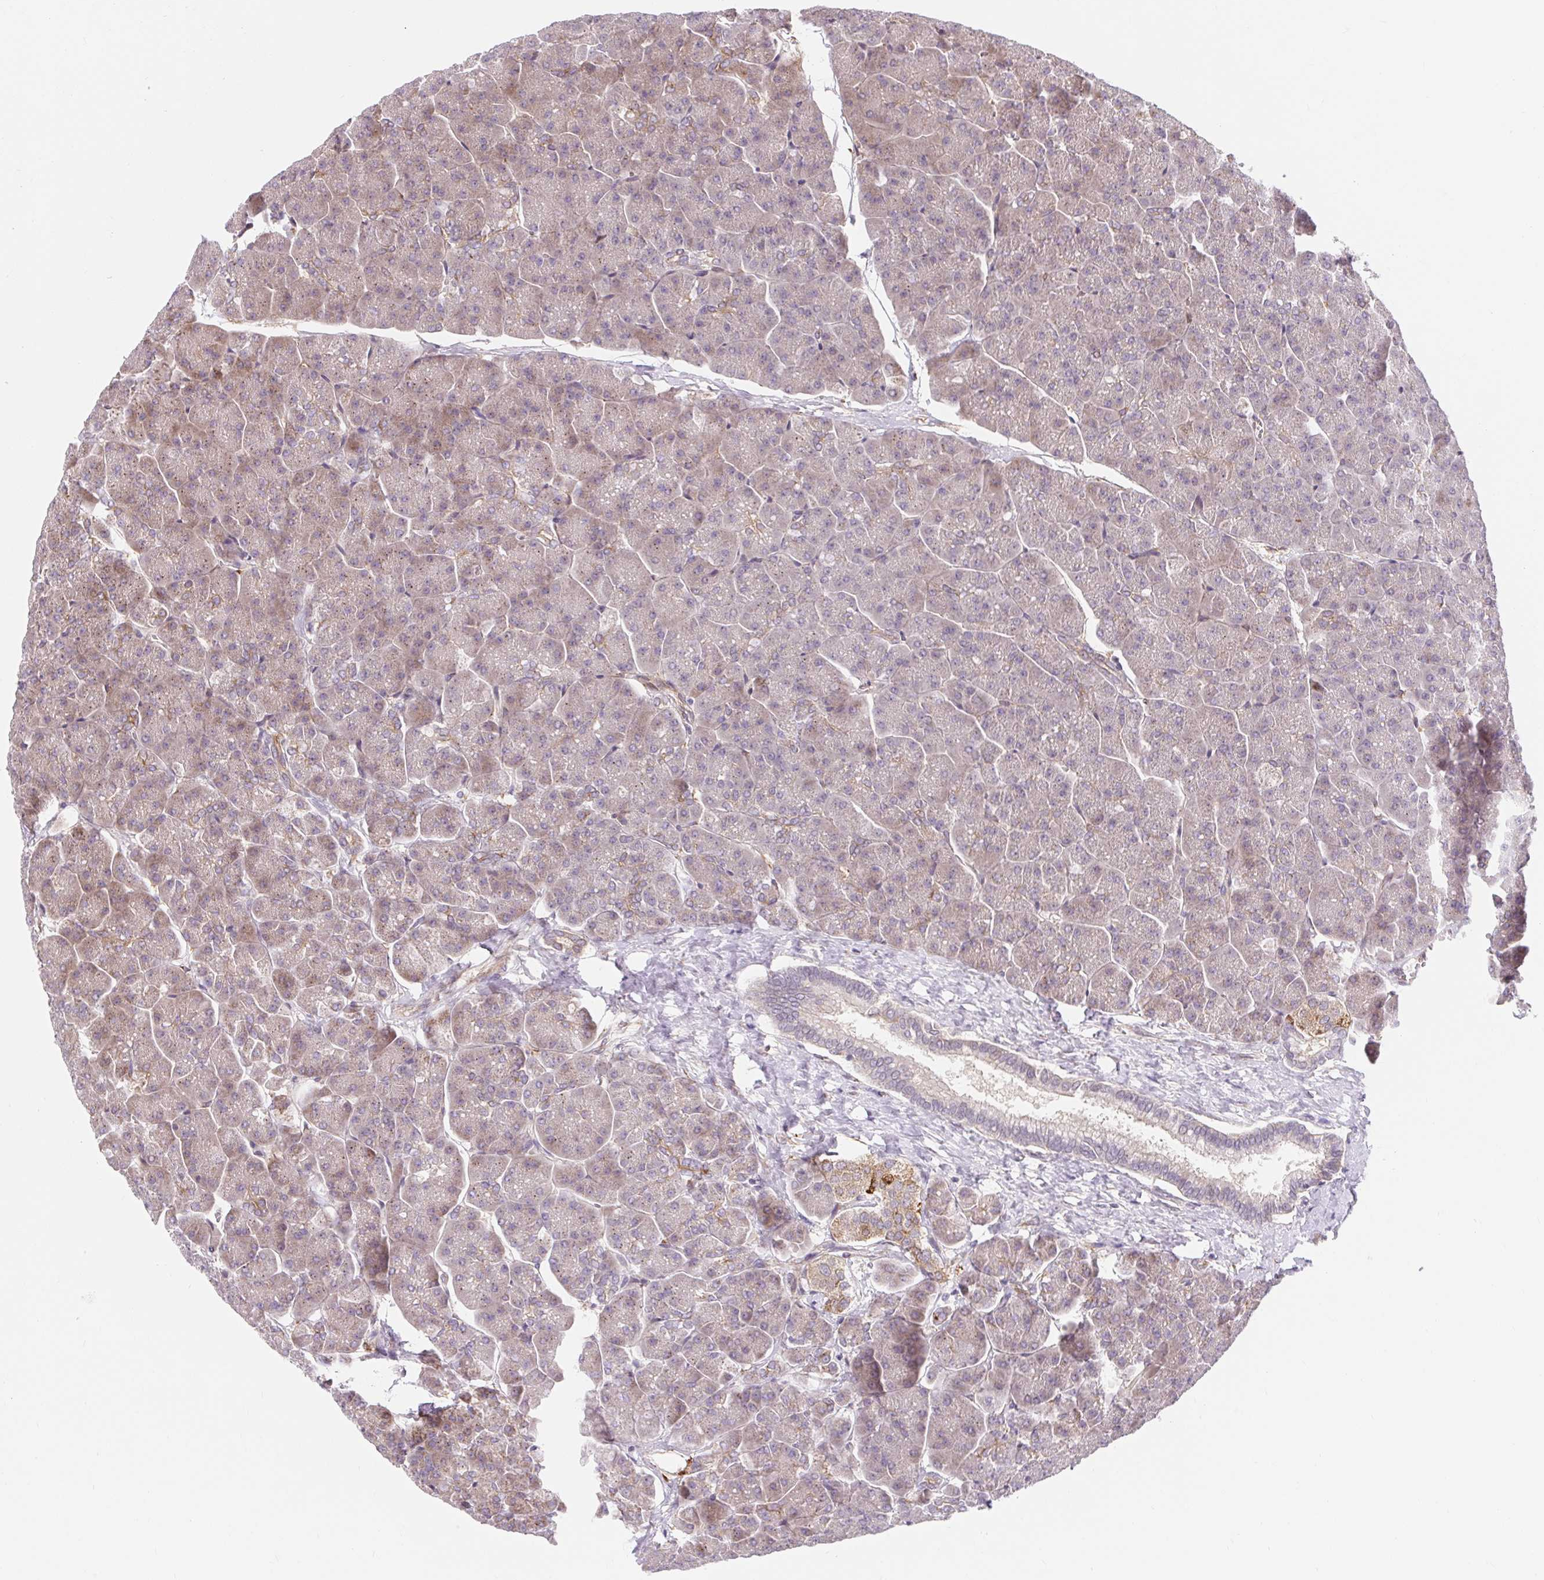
{"staining": {"intensity": "weak", "quantity": "25%-75%", "location": "cytoplasmic/membranous"}, "tissue": "pancreas", "cell_type": "Exocrine glandular cells", "image_type": "normal", "snomed": [{"axis": "morphology", "description": "Normal tissue, NOS"}, {"axis": "topography", "description": "Pancreas"}, {"axis": "topography", "description": "Peripheral nerve tissue"}], "caption": "Human pancreas stained with a brown dye shows weak cytoplasmic/membranous positive staining in approximately 25%-75% of exocrine glandular cells.", "gene": "LYPD5", "patient": {"sex": "male", "age": 54}}